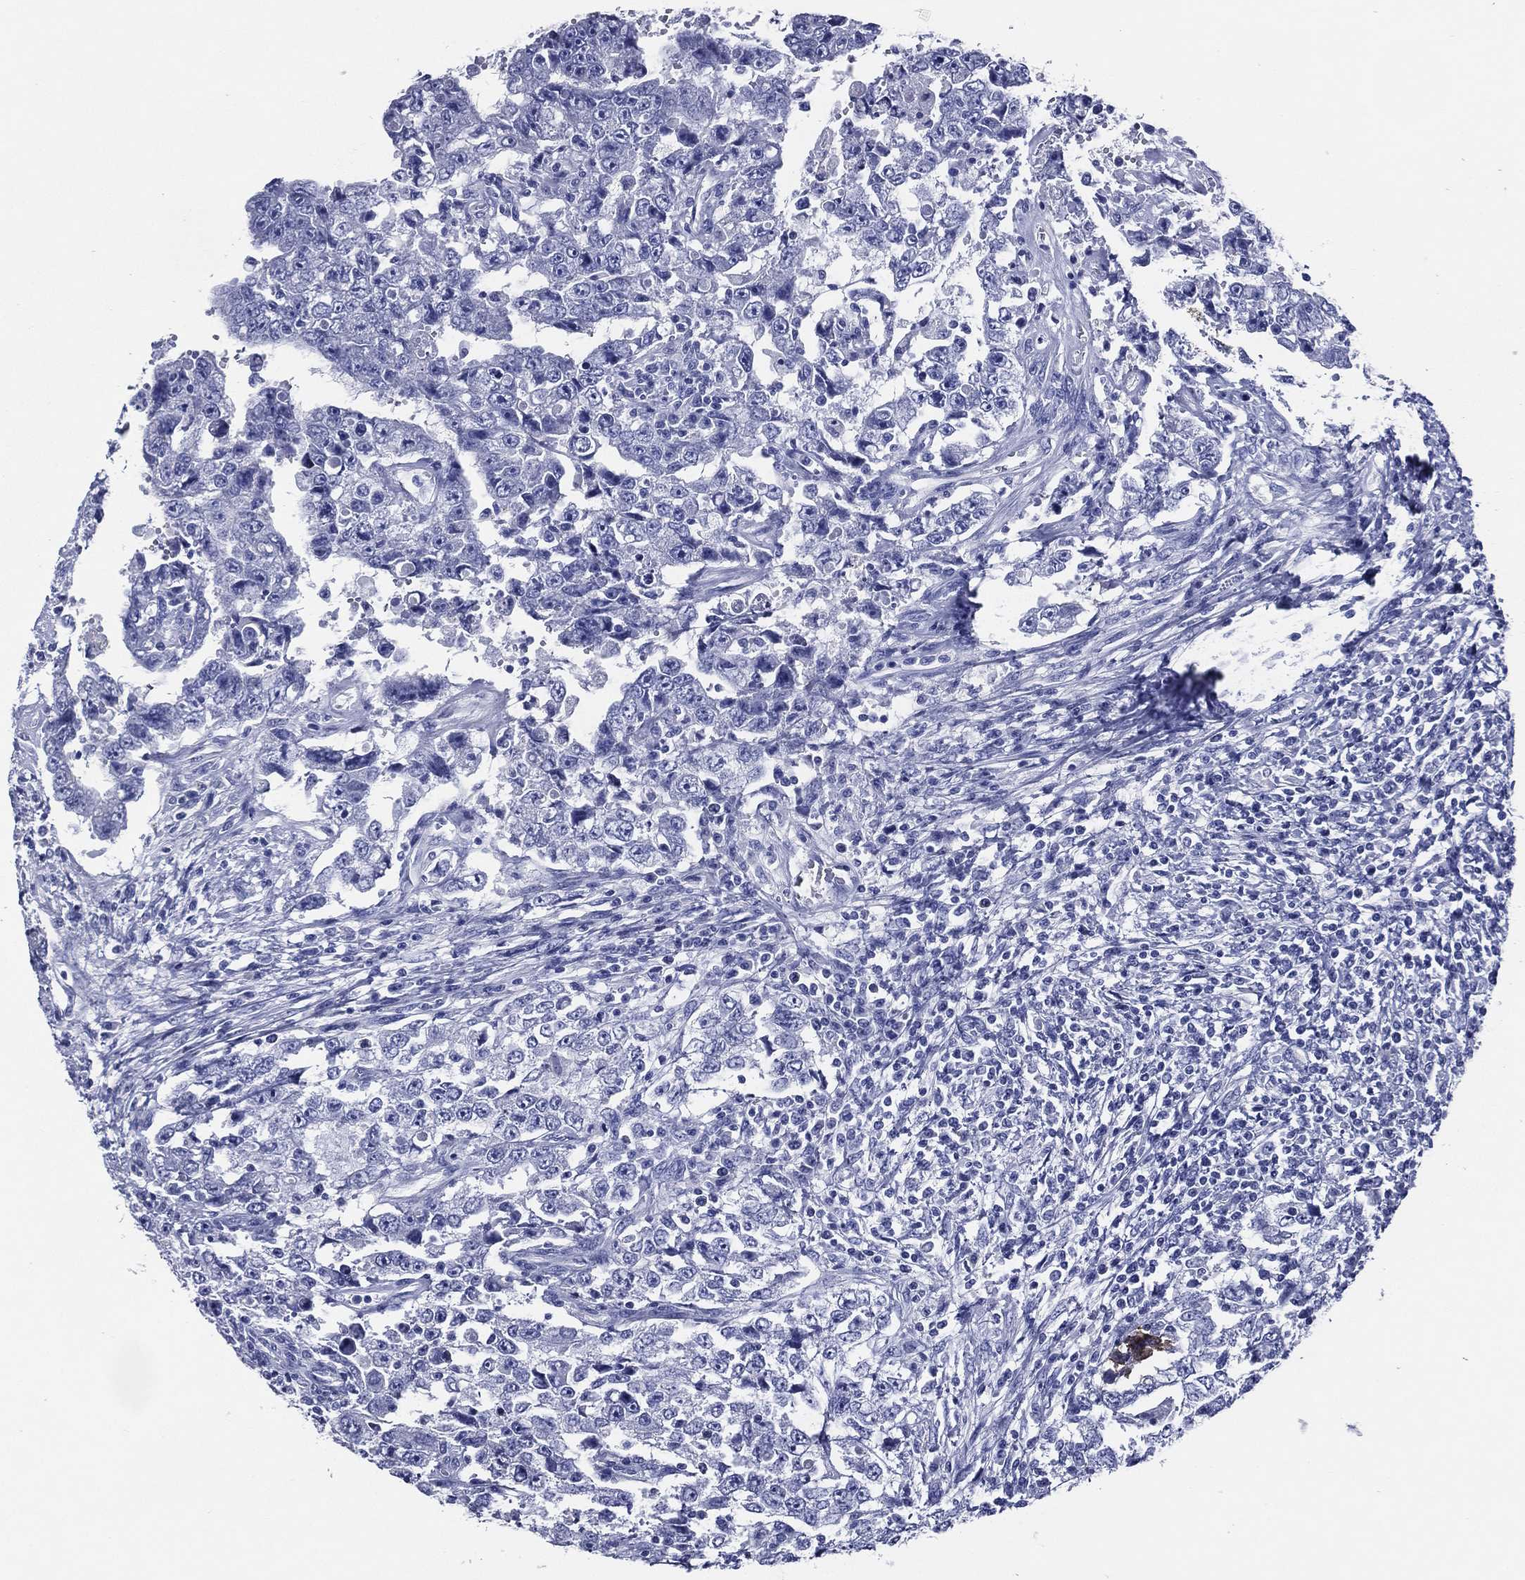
{"staining": {"intensity": "negative", "quantity": "none", "location": "none"}, "tissue": "testis cancer", "cell_type": "Tumor cells", "image_type": "cancer", "snomed": [{"axis": "morphology", "description": "Carcinoma, Embryonal, NOS"}, {"axis": "topography", "description": "Testis"}], "caption": "IHC image of testis embryonal carcinoma stained for a protein (brown), which exhibits no staining in tumor cells.", "gene": "ACE2", "patient": {"sex": "male", "age": 26}}